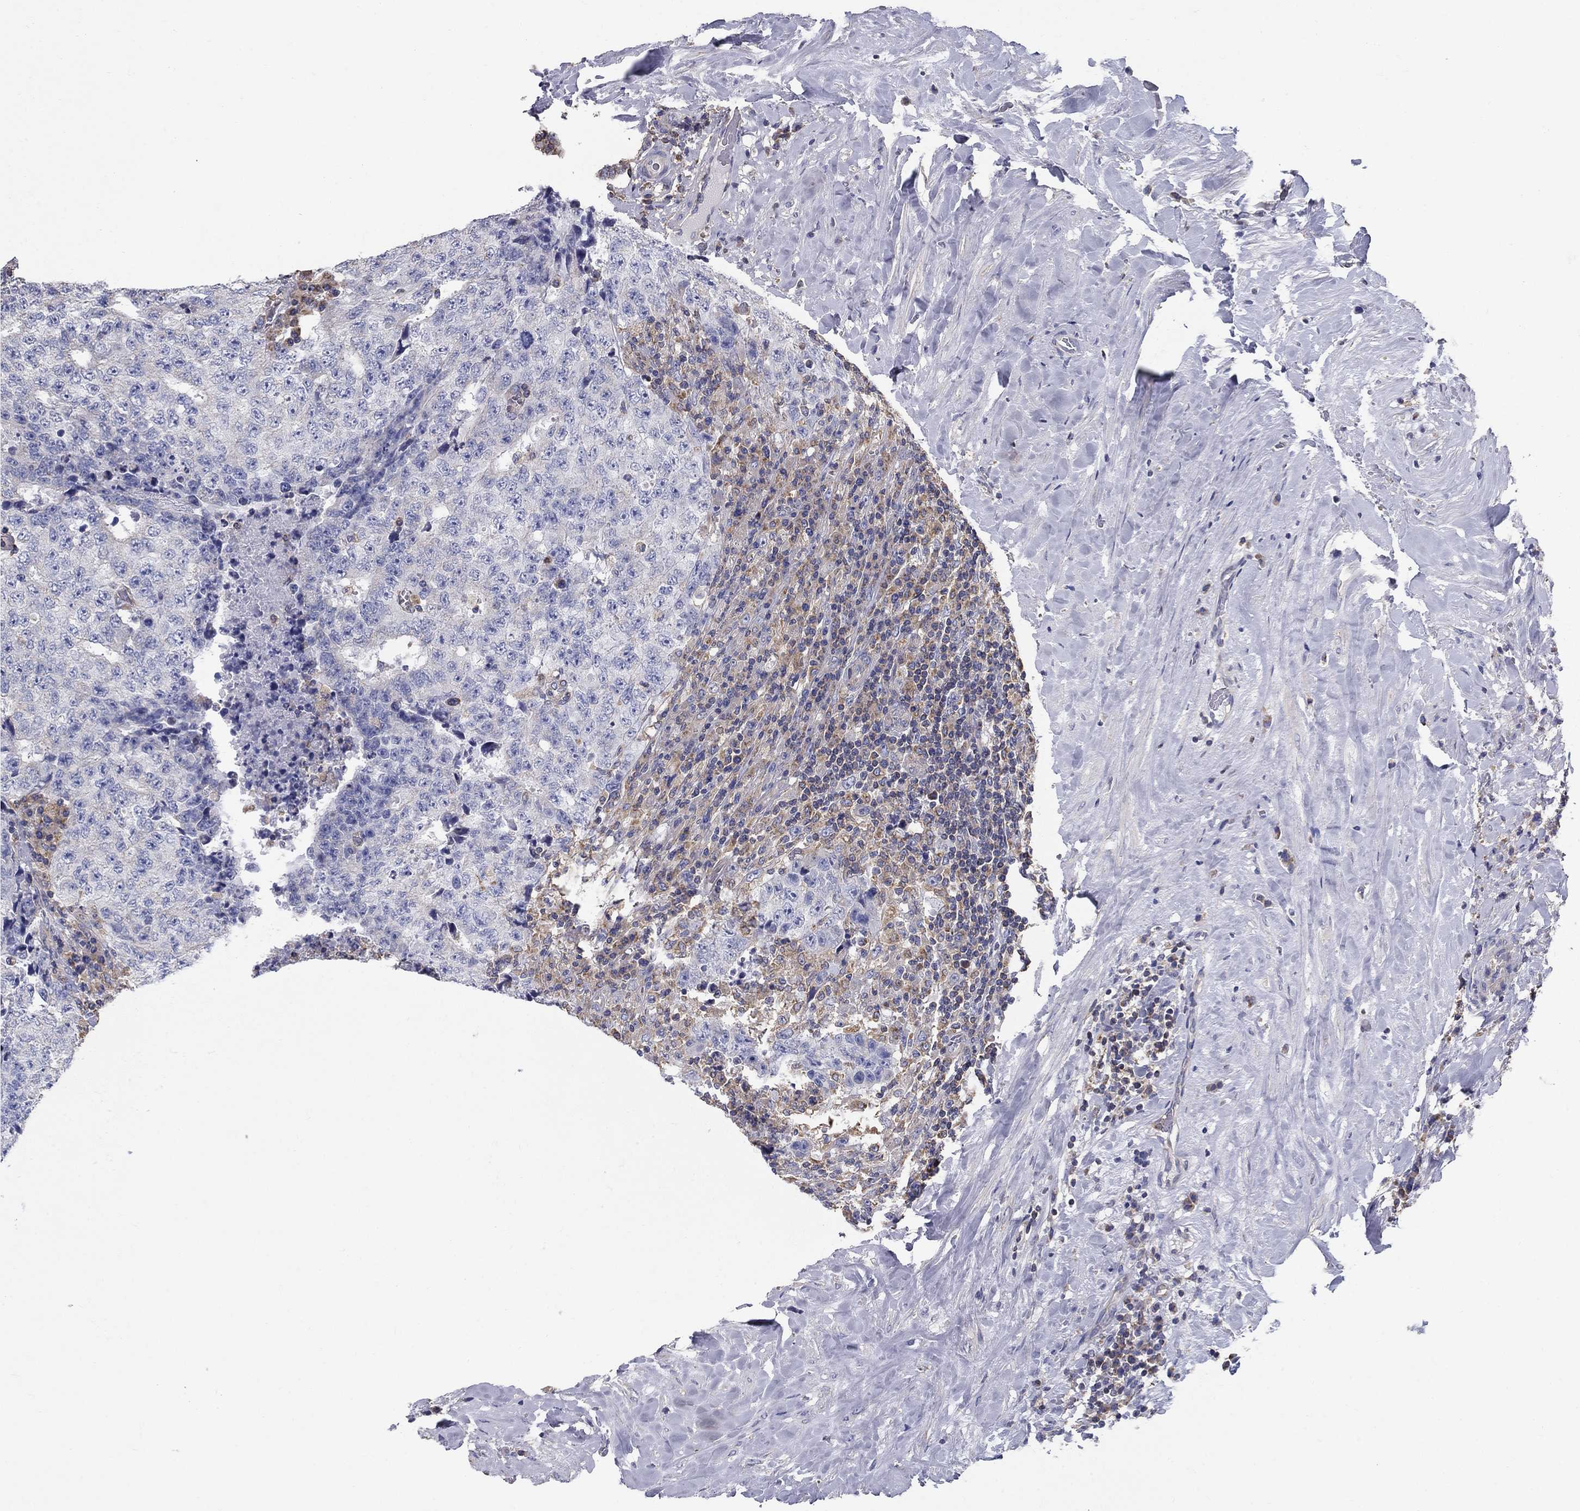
{"staining": {"intensity": "weak", "quantity": "<25%", "location": "cytoplasmic/membranous"}, "tissue": "testis cancer", "cell_type": "Tumor cells", "image_type": "cancer", "snomed": [{"axis": "morphology", "description": "Necrosis, NOS"}, {"axis": "morphology", "description": "Carcinoma, Embryonal, NOS"}, {"axis": "topography", "description": "Testis"}], "caption": "A high-resolution histopathology image shows IHC staining of testis cancer (embryonal carcinoma), which shows no significant expression in tumor cells.", "gene": "NME5", "patient": {"sex": "male", "age": 19}}